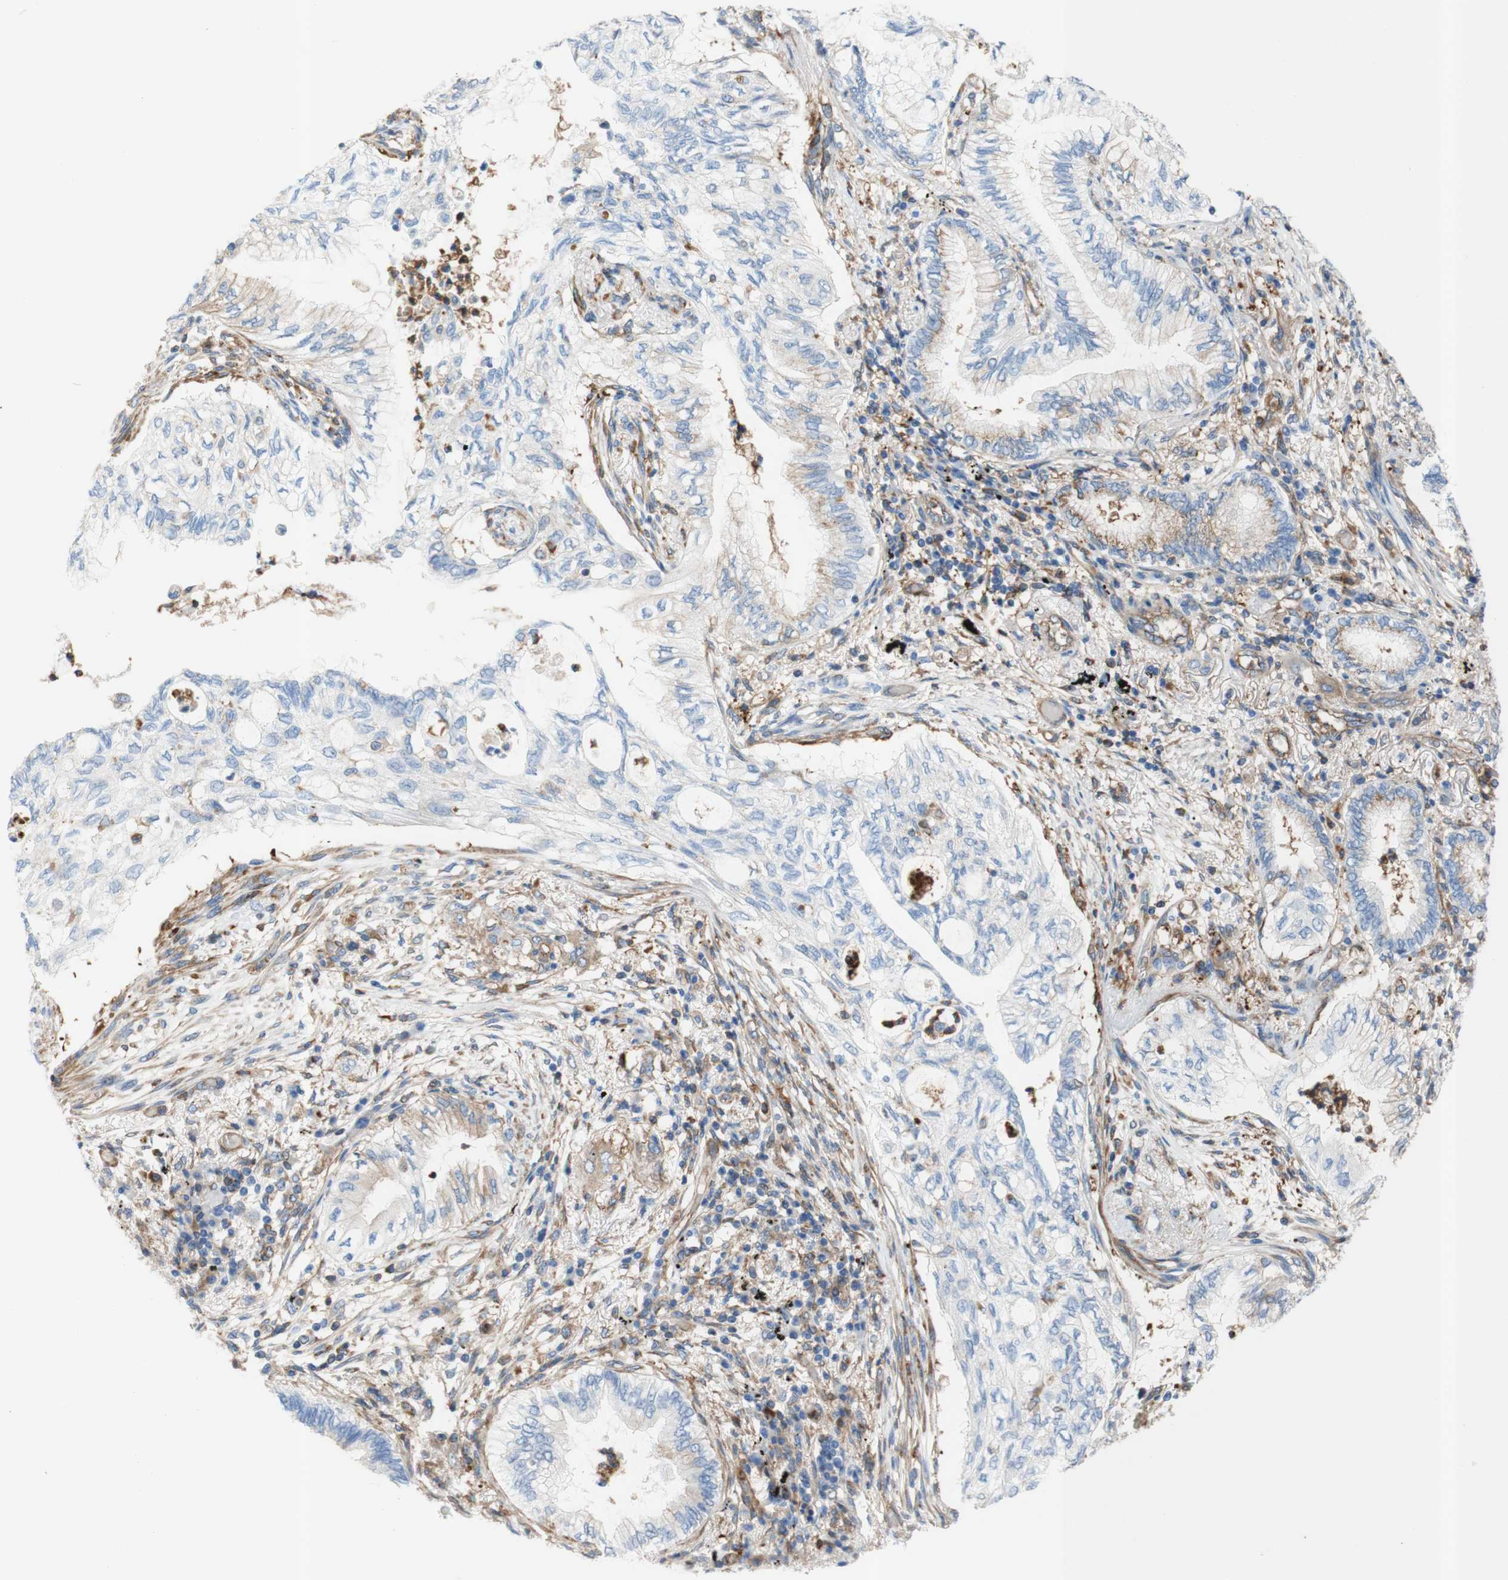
{"staining": {"intensity": "negative", "quantity": "none", "location": "none"}, "tissue": "lung cancer", "cell_type": "Tumor cells", "image_type": "cancer", "snomed": [{"axis": "morphology", "description": "Normal tissue, NOS"}, {"axis": "morphology", "description": "Adenocarcinoma, NOS"}, {"axis": "topography", "description": "Bronchus"}, {"axis": "topography", "description": "Lung"}], "caption": "Lung cancer was stained to show a protein in brown. There is no significant expression in tumor cells. The staining was performed using DAB to visualize the protein expression in brown, while the nuclei were stained in blue with hematoxylin (Magnification: 20x).", "gene": "STOM", "patient": {"sex": "female", "age": 70}}